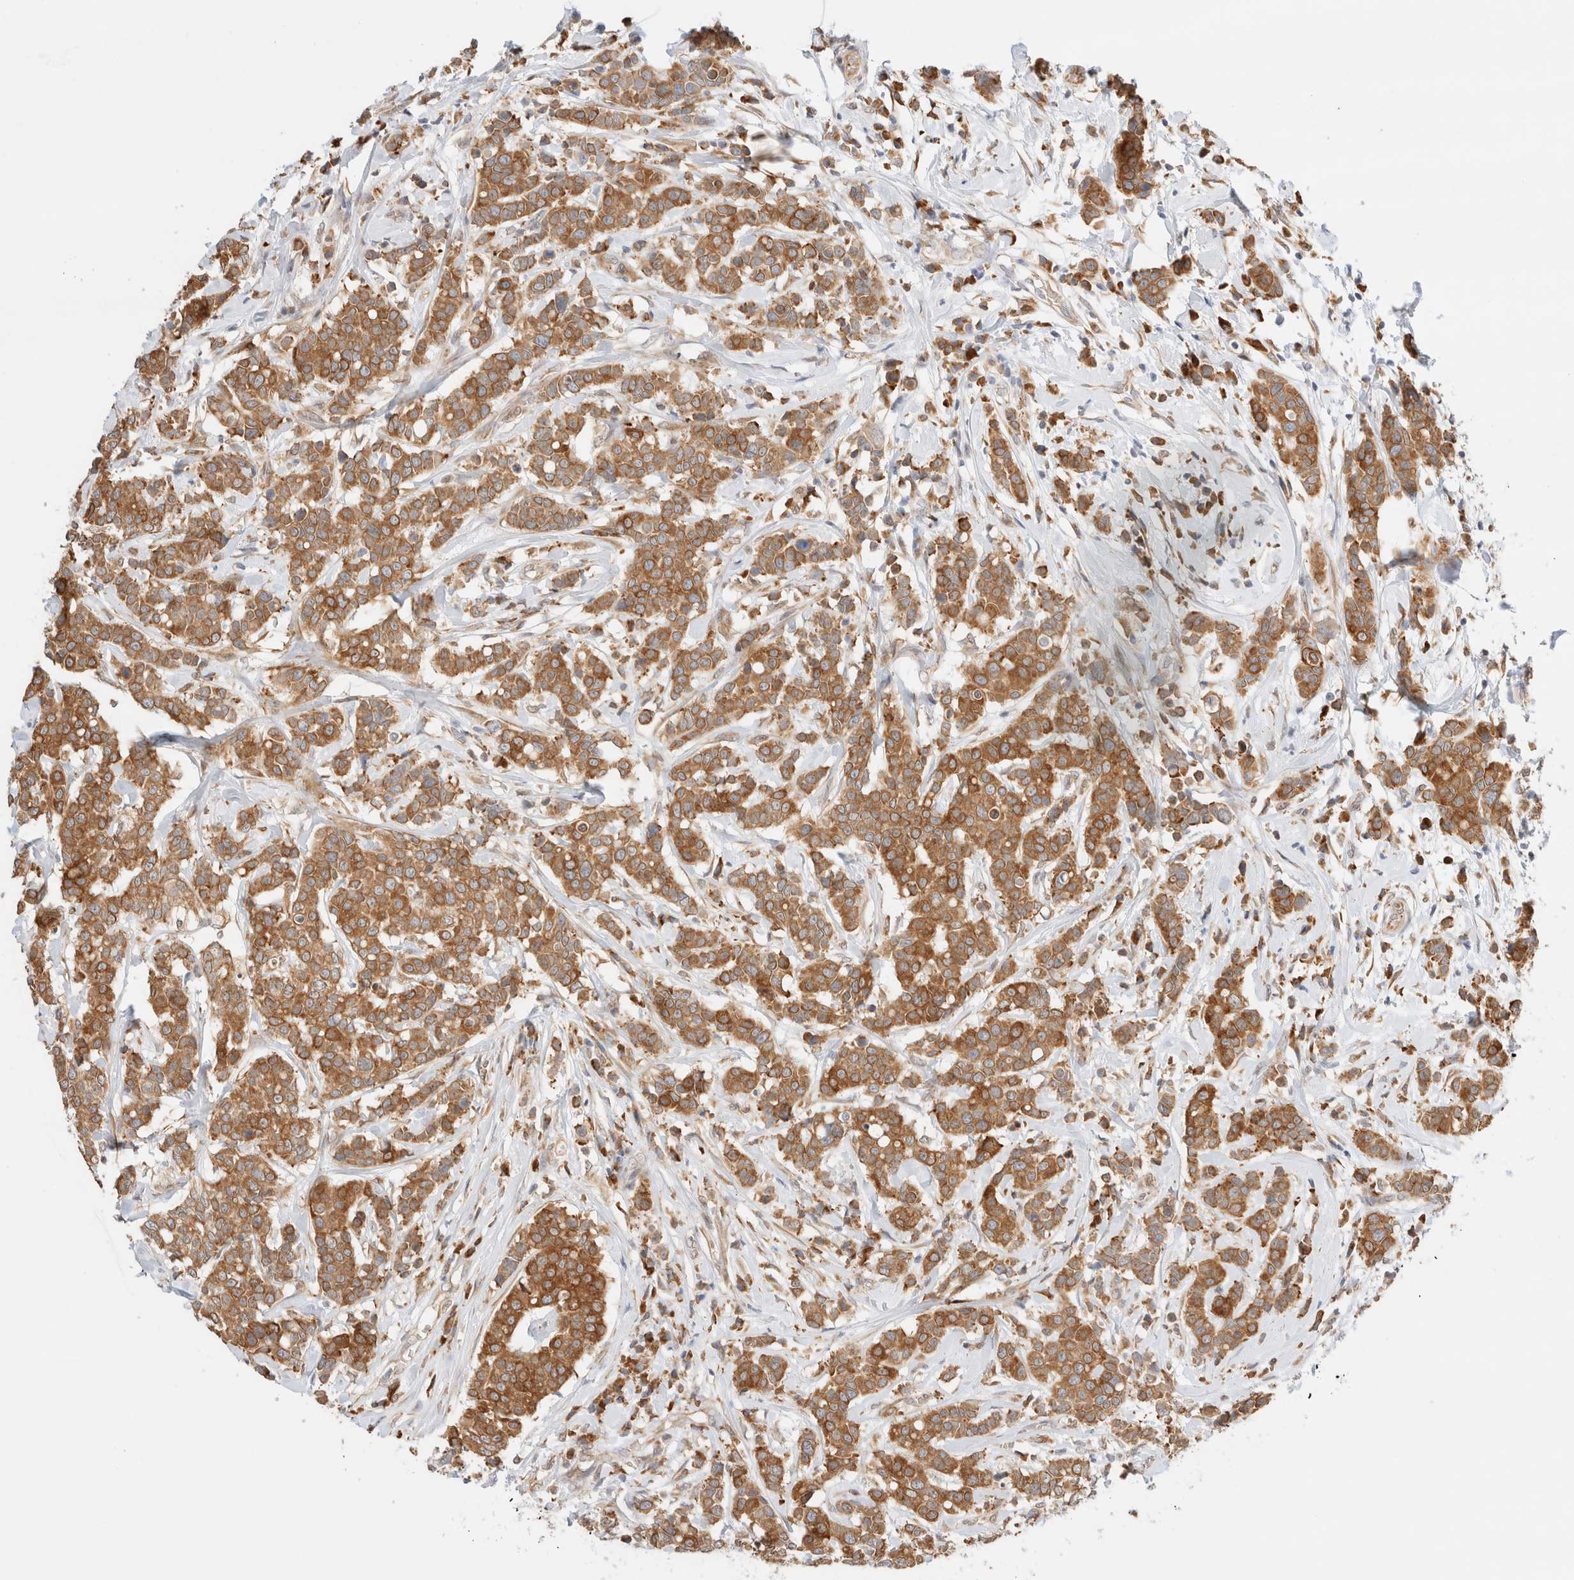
{"staining": {"intensity": "moderate", "quantity": ">75%", "location": "cytoplasmic/membranous"}, "tissue": "breast cancer", "cell_type": "Tumor cells", "image_type": "cancer", "snomed": [{"axis": "morphology", "description": "Duct carcinoma"}, {"axis": "topography", "description": "Breast"}], "caption": "A medium amount of moderate cytoplasmic/membranous positivity is seen in about >75% of tumor cells in breast invasive ductal carcinoma tissue. The staining was performed using DAB (3,3'-diaminobenzidine) to visualize the protein expression in brown, while the nuclei were stained in blue with hematoxylin (Magnification: 20x).", "gene": "SYVN1", "patient": {"sex": "female", "age": 27}}